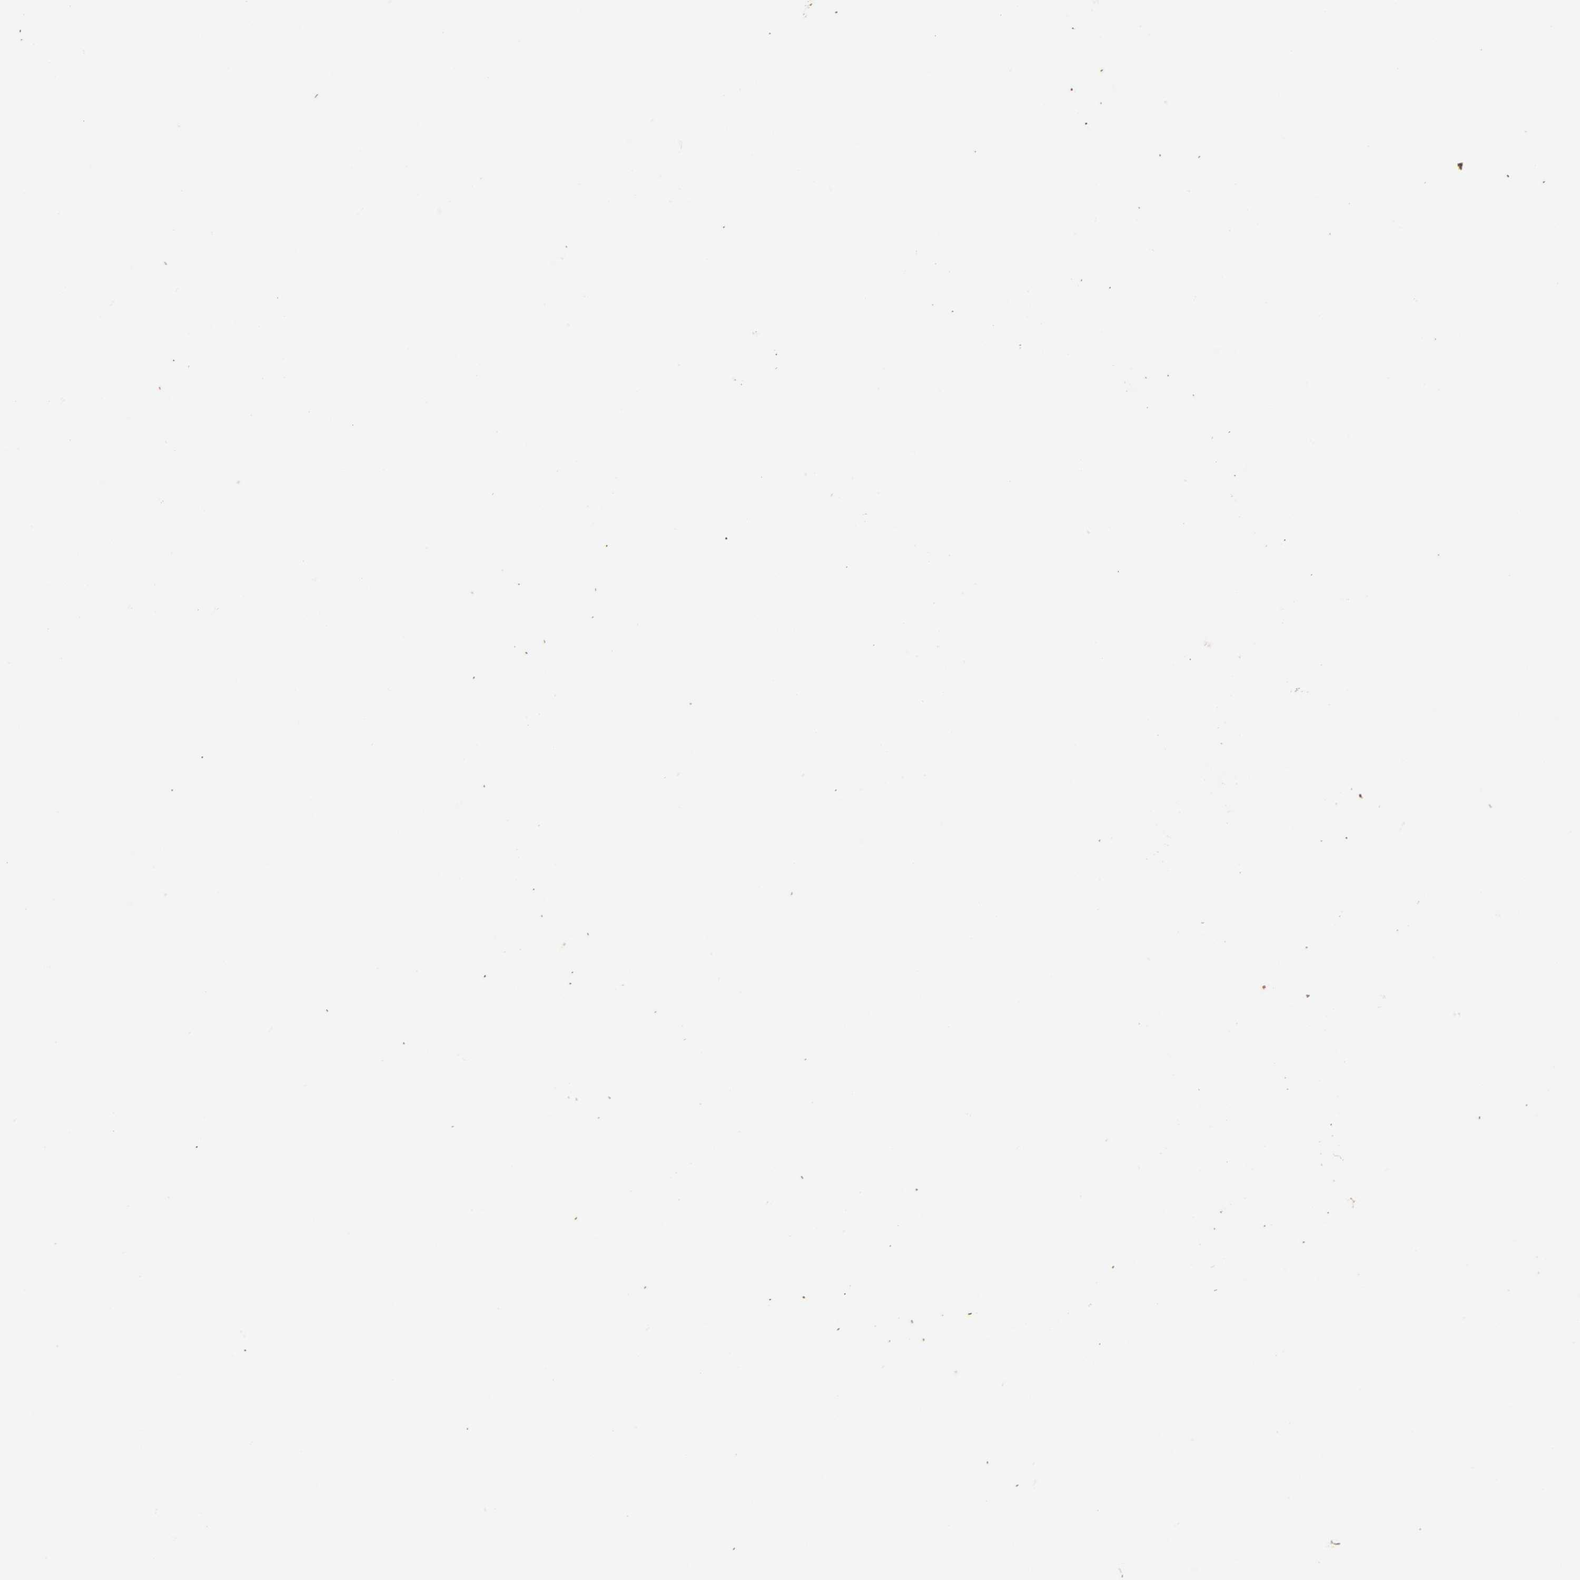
{"staining": {"intensity": "weak", "quantity": "25%-75%", "location": "cytoplasmic/membranous"}, "tissue": "bone marrow", "cell_type": "Hematopoietic cells", "image_type": "normal", "snomed": [{"axis": "morphology", "description": "Normal tissue, NOS"}, {"axis": "topography", "description": "Bone marrow"}], "caption": "Immunohistochemical staining of normal human bone marrow reveals weak cytoplasmic/membranous protein expression in approximately 25%-75% of hematopoietic cells. (Brightfield microscopy of DAB IHC at high magnification).", "gene": "CXADR", "patient": {"sex": "female", "age": 73}}